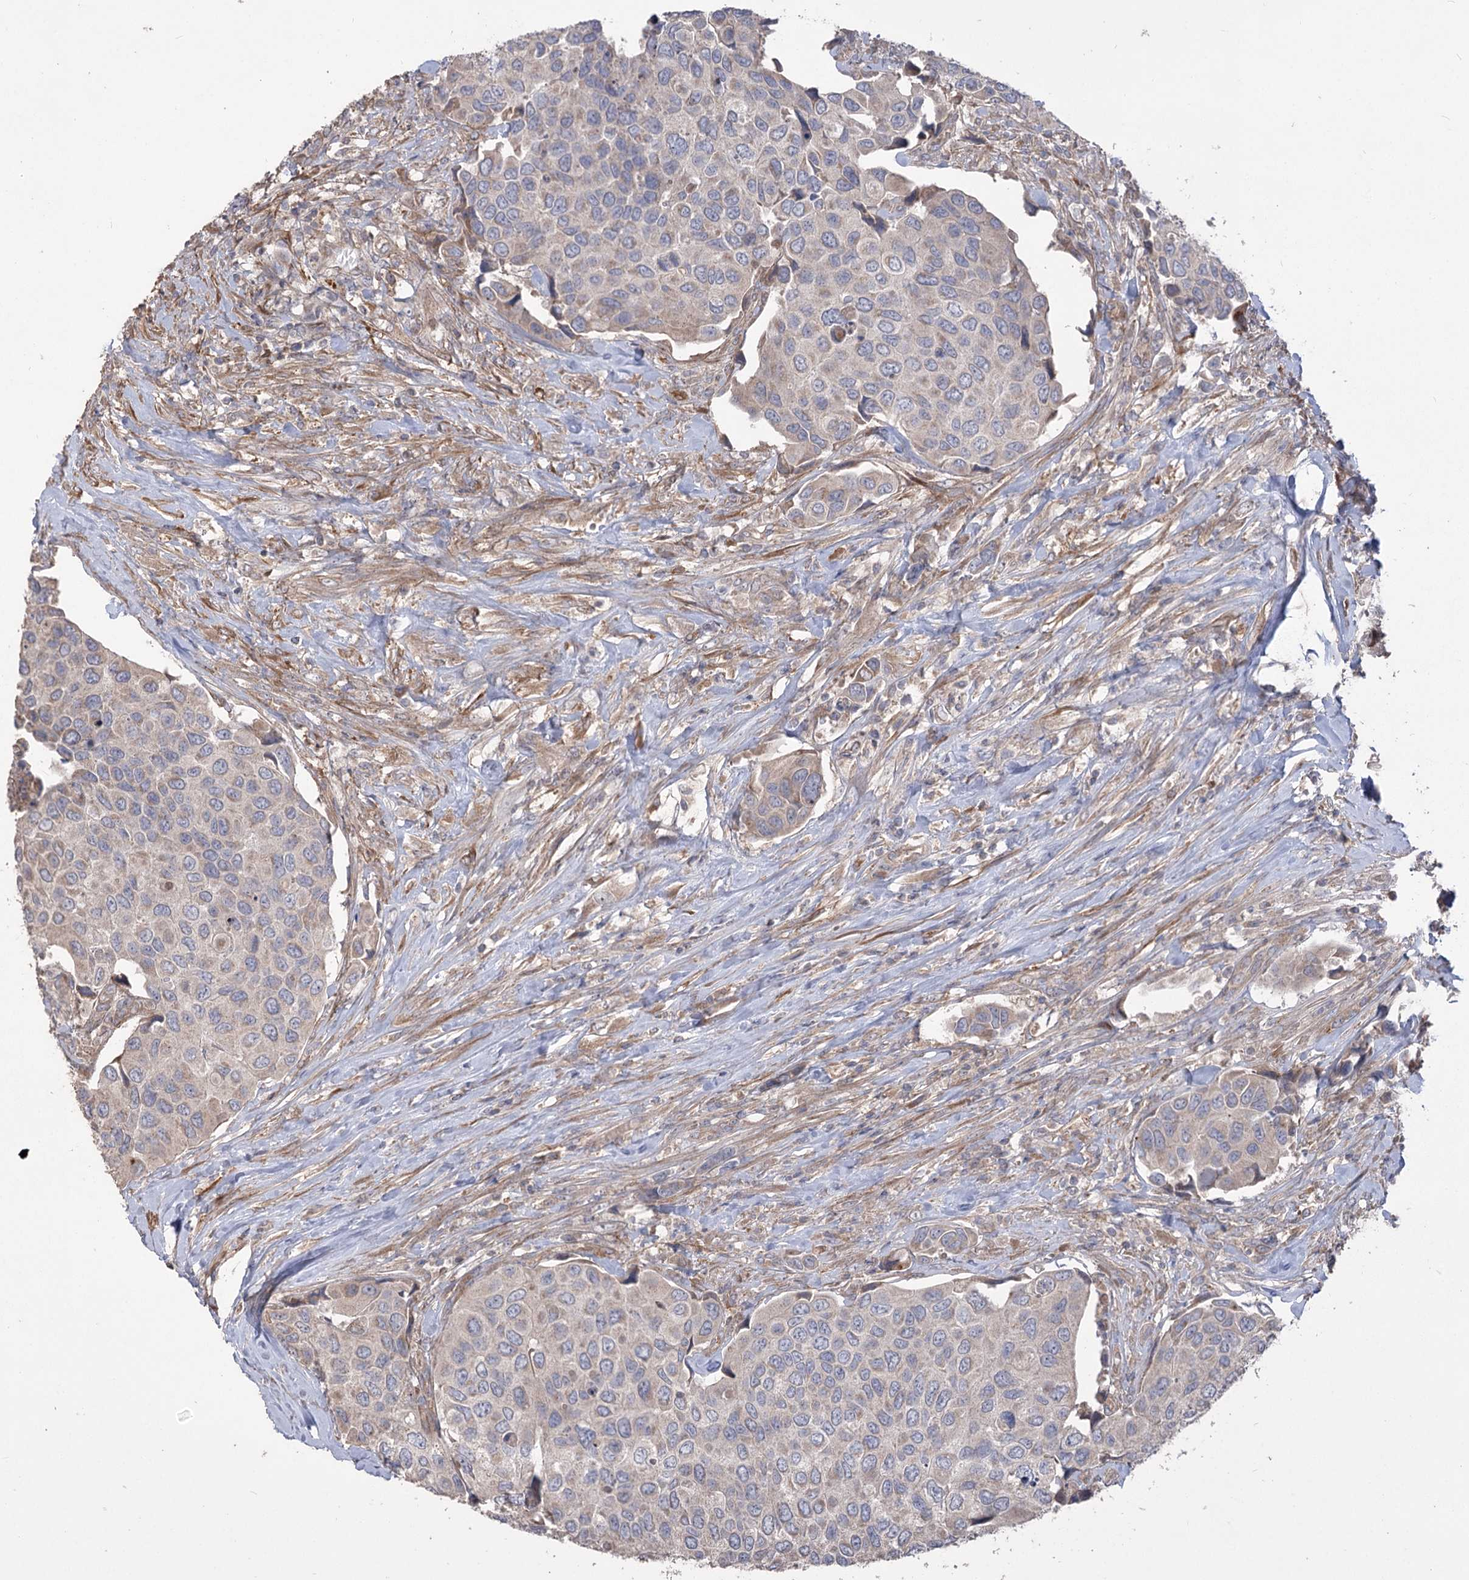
{"staining": {"intensity": "negative", "quantity": "none", "location": "none"}, "tissue": "urothelial cancer", "cell_type": "Tumor cells", "image_type": "cancer", "snomed": [{"axis": "morphology", "description": "Urothelial carcinoma, High grade"}, {"axis": "topography", "description": "Urinary bladder"}], "caption": "There is no significant expression in tumor cells of urothelial carcinoma (high-grade).", "gene": "RIN2", "patient": {"sex": "male", "age": 74}}